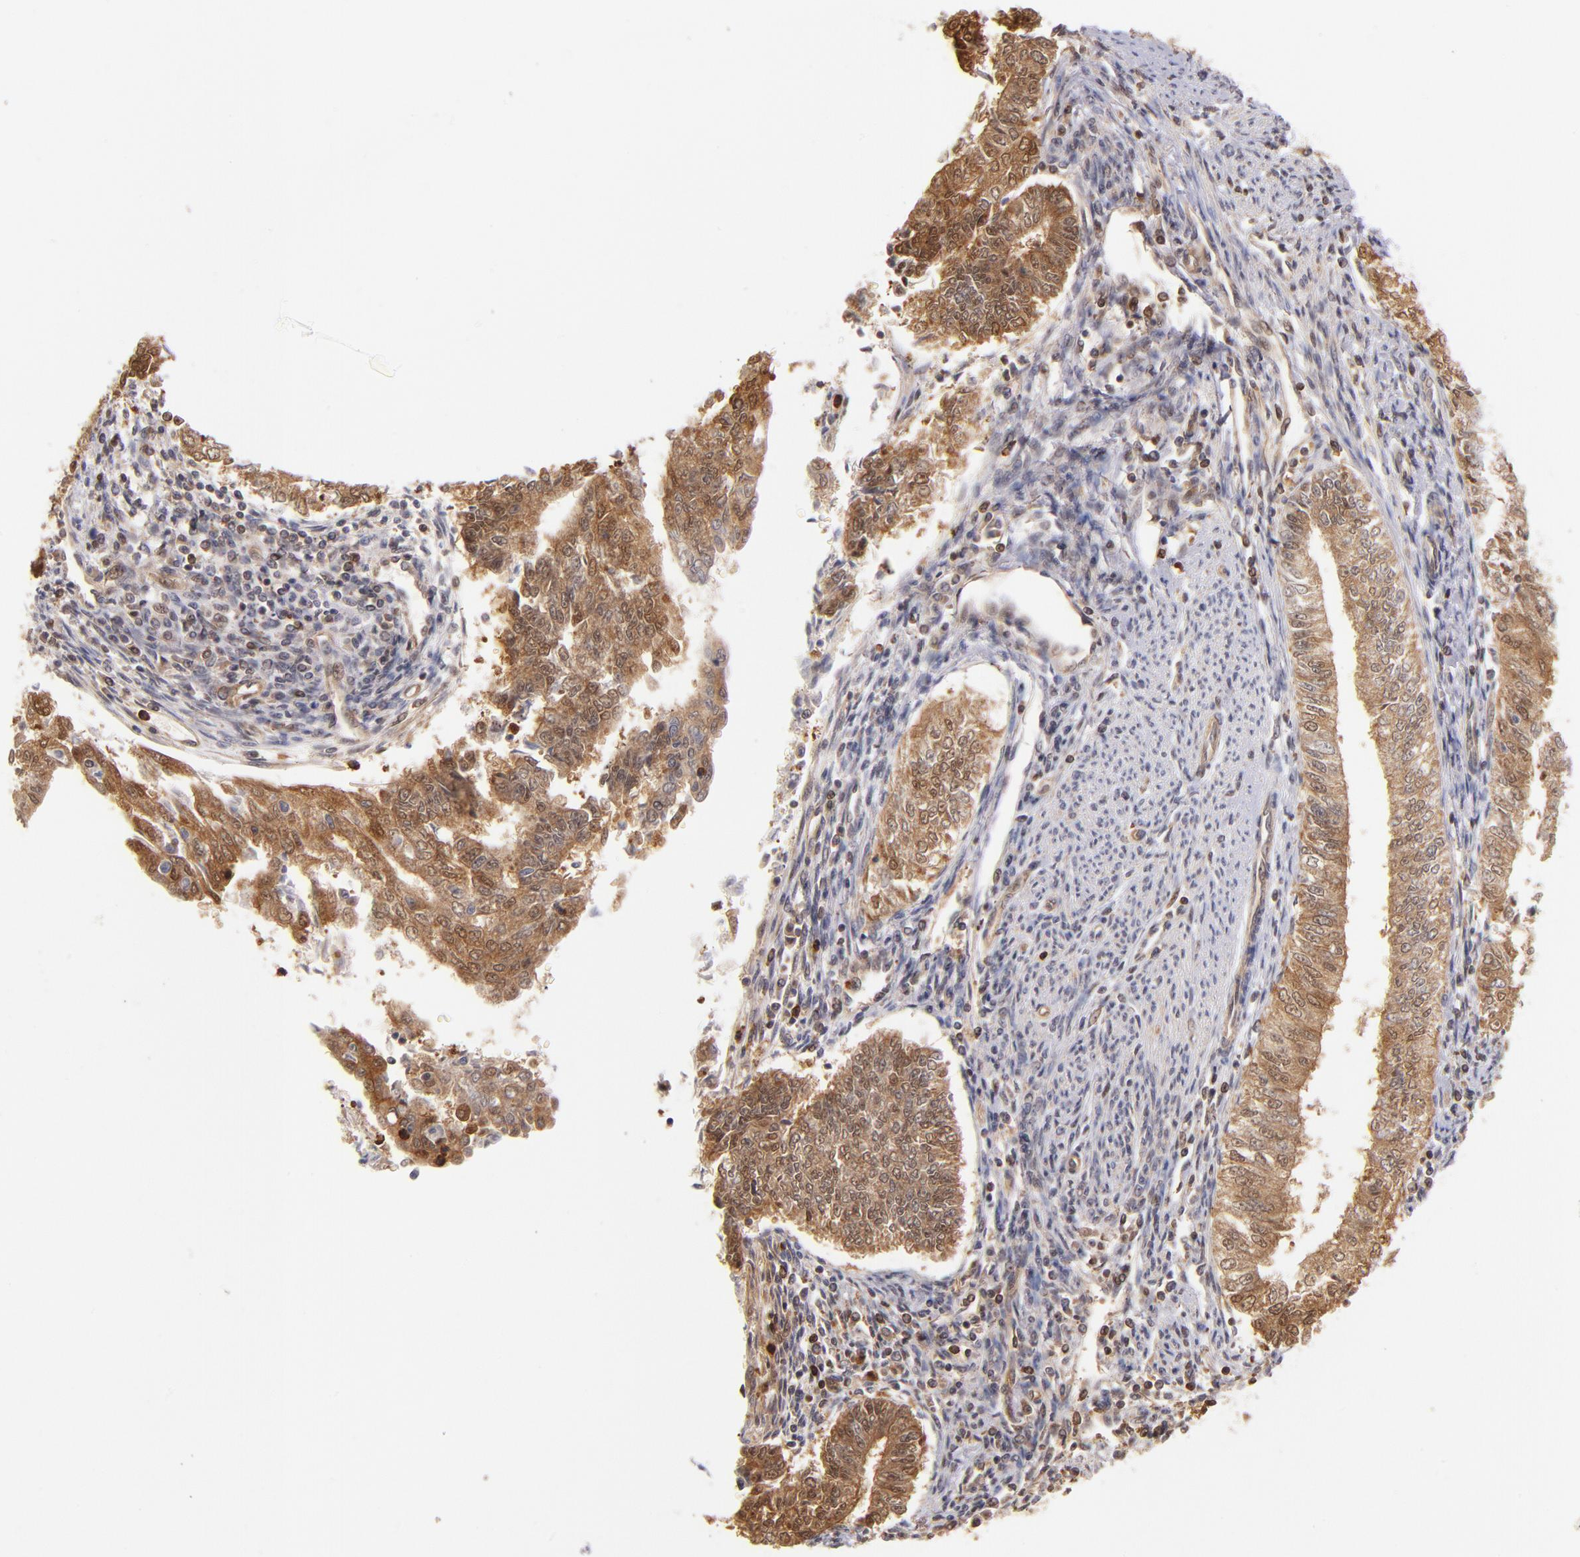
{"staining": {"intensity": "moderate", "quantity": ">75%", "location": "cytoplasmic/membranous"}, "tissue": "endometrial cancer", "cell_type": "Tumor cells", "image_type": "cancer", "snomed": [{"axis": "morphology", "description": "Adenocarcinoma, NOS"}, {"axis": "topography", "description": "Endometrium"}], "caption": "Endometrial cancer (adenocarcinoma) stained with a brown dye exhibits moderate cytoplasmic/membranous positive expression in about >75% of tumor cells.", "gene": "YWHAB", "patient": {"sex": "female", "age": 66}}